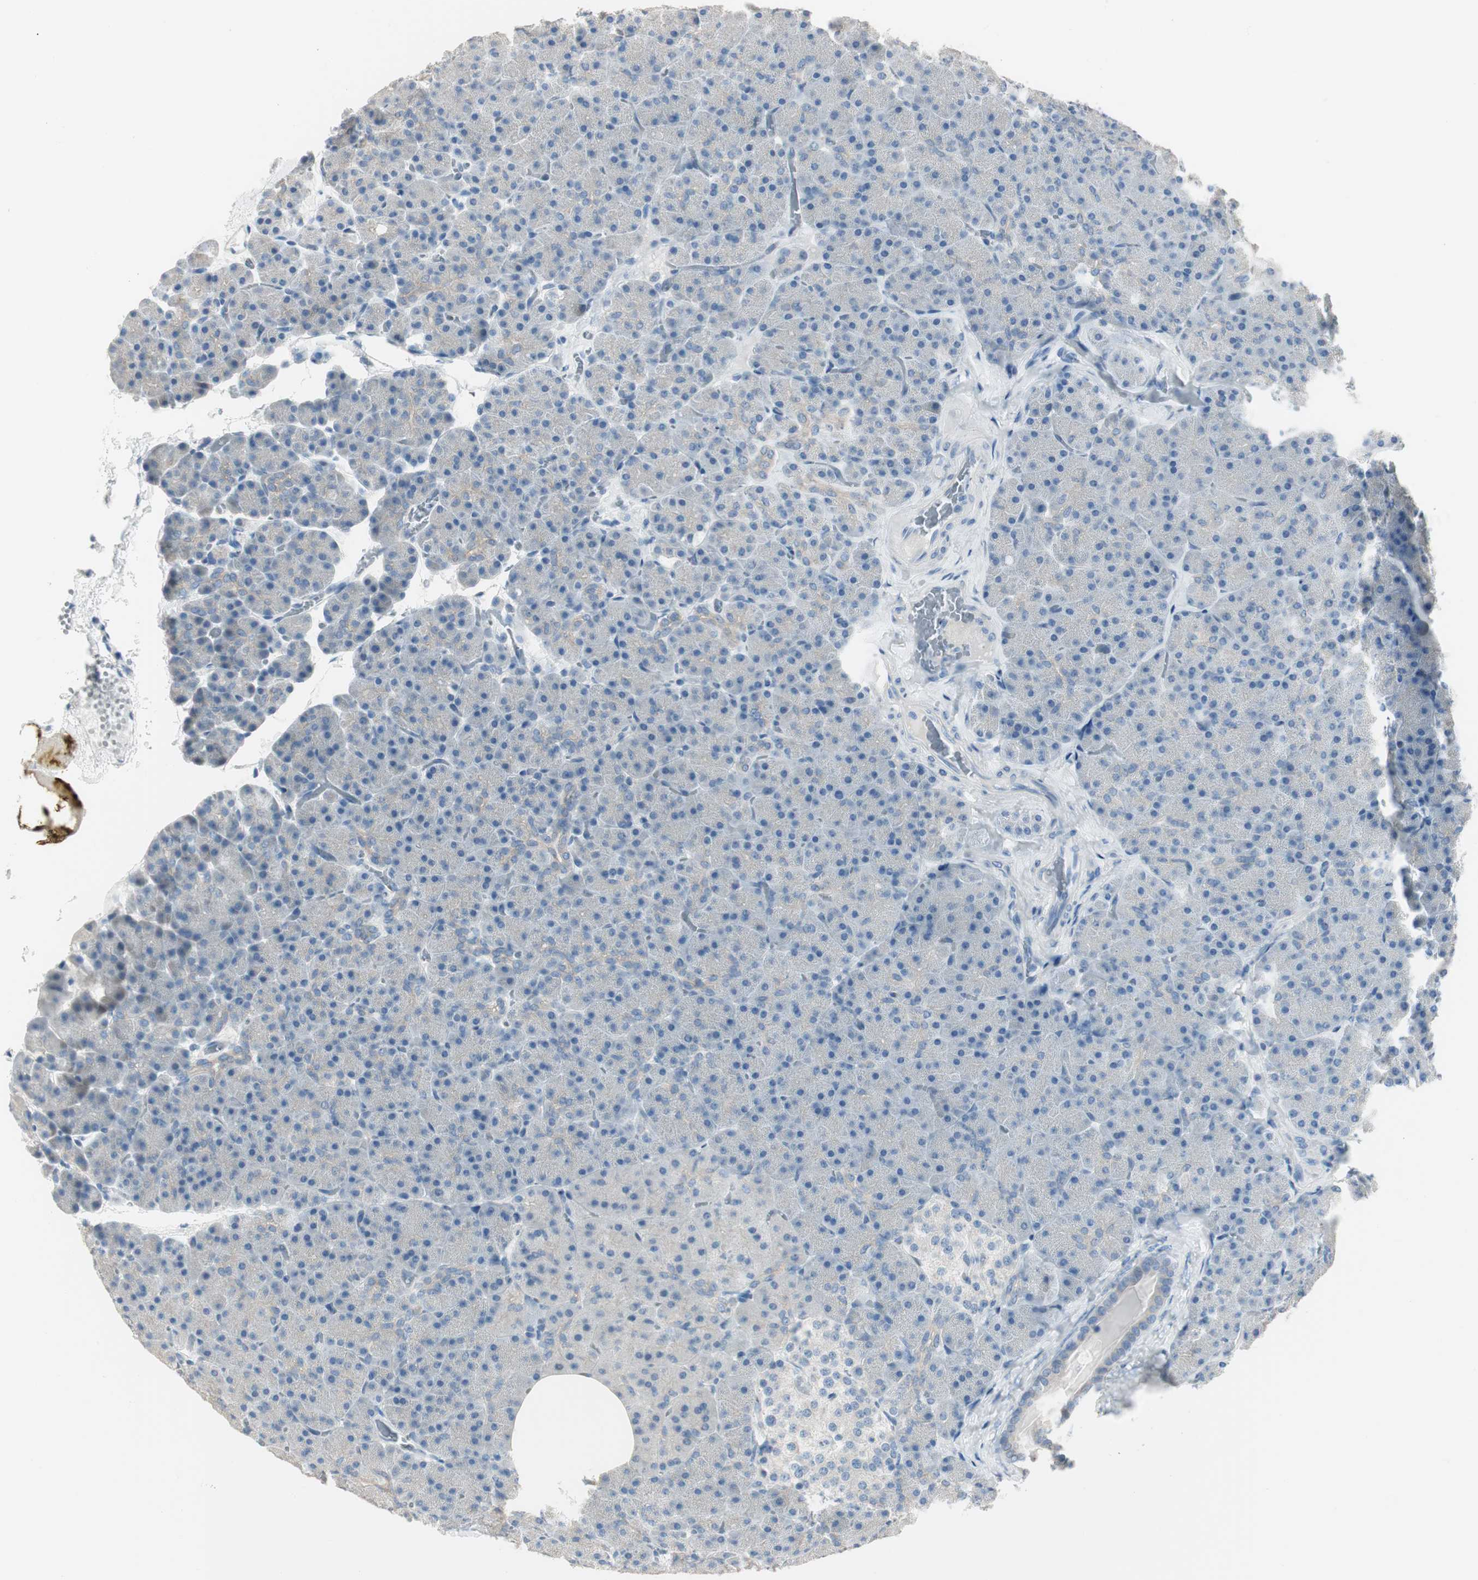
{"staining": {"intensity": "negative", "quantity": "none", "location": "none"}, "tissue": "pancreas", "cell_type": "Exocrine glandular cells", "image_type": "normal", "snomed": [{"axis": "morphology", "description": "Normal tissue, NOS"}, {"axis": "topography", "description": "Pancreas"}], "caption": "There is no significant positivity in exocrine glandular cells of pancreas. The staining was performed using DAB to visualize the protein expression in brown, while the nuclei were stained in blue with hematoxylin (Magnification: 20x).", "gene": "SPINK4", "patient": {"sex": "female", "age": 35}}